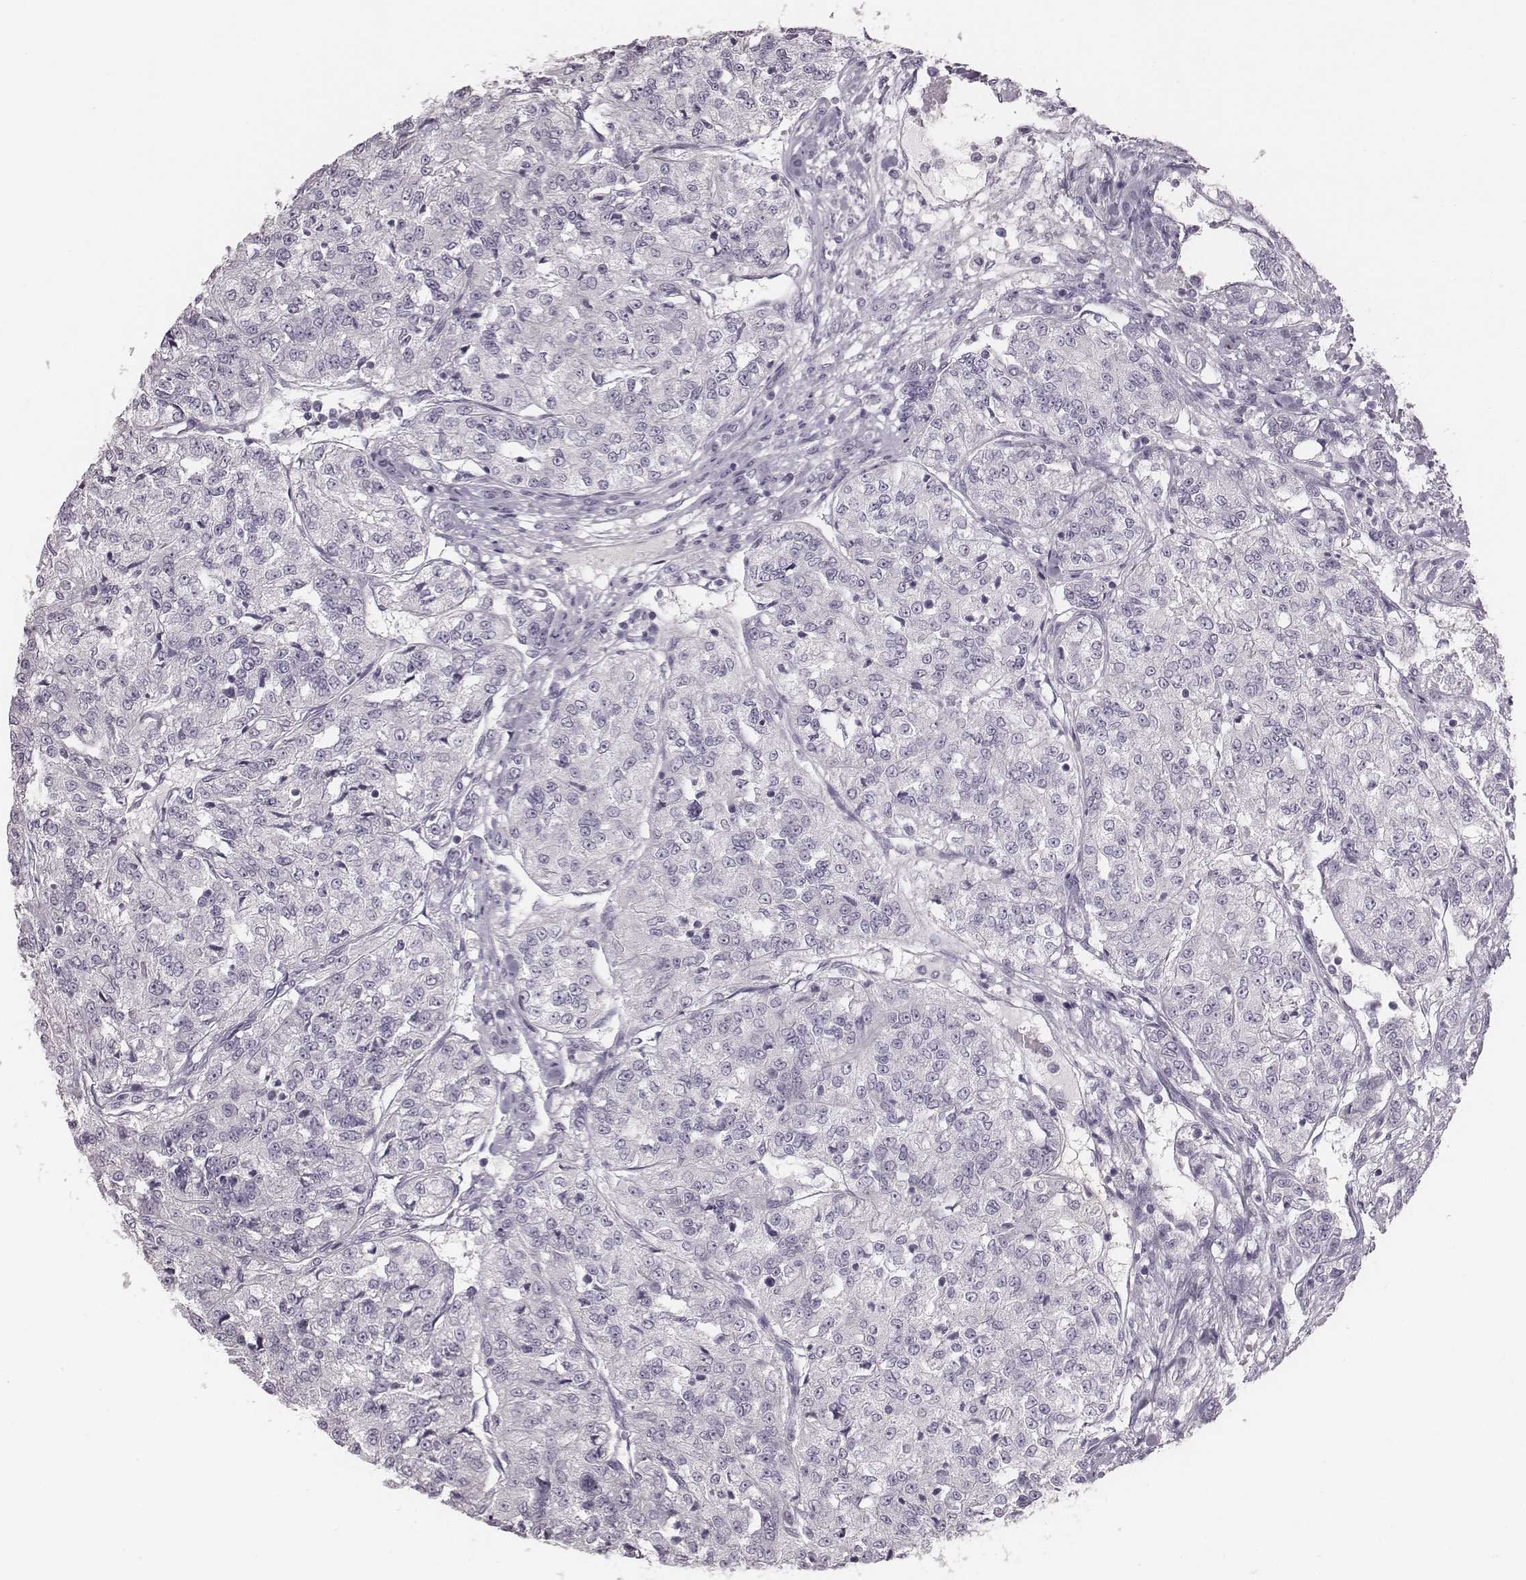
{"staining": {"intensity": "negative", "quantity": "none", "location": "none"}, "tissue": "renal cancer", "cell_type": "Tumor cells", "image_type": "cancer", "snomed": [{"axis": "morphology", "description": "Adenocarcinoma, NOS"}, {"axis": "topography", "description": "Kidney"}], "caption": "Renal cancer (adenocarcinoma) stained for a protein using immunohistochemistry demonstrates no staining tumor cells.", "gene": "PDE8B", "patient": {"sex": "female", "age": 63}}